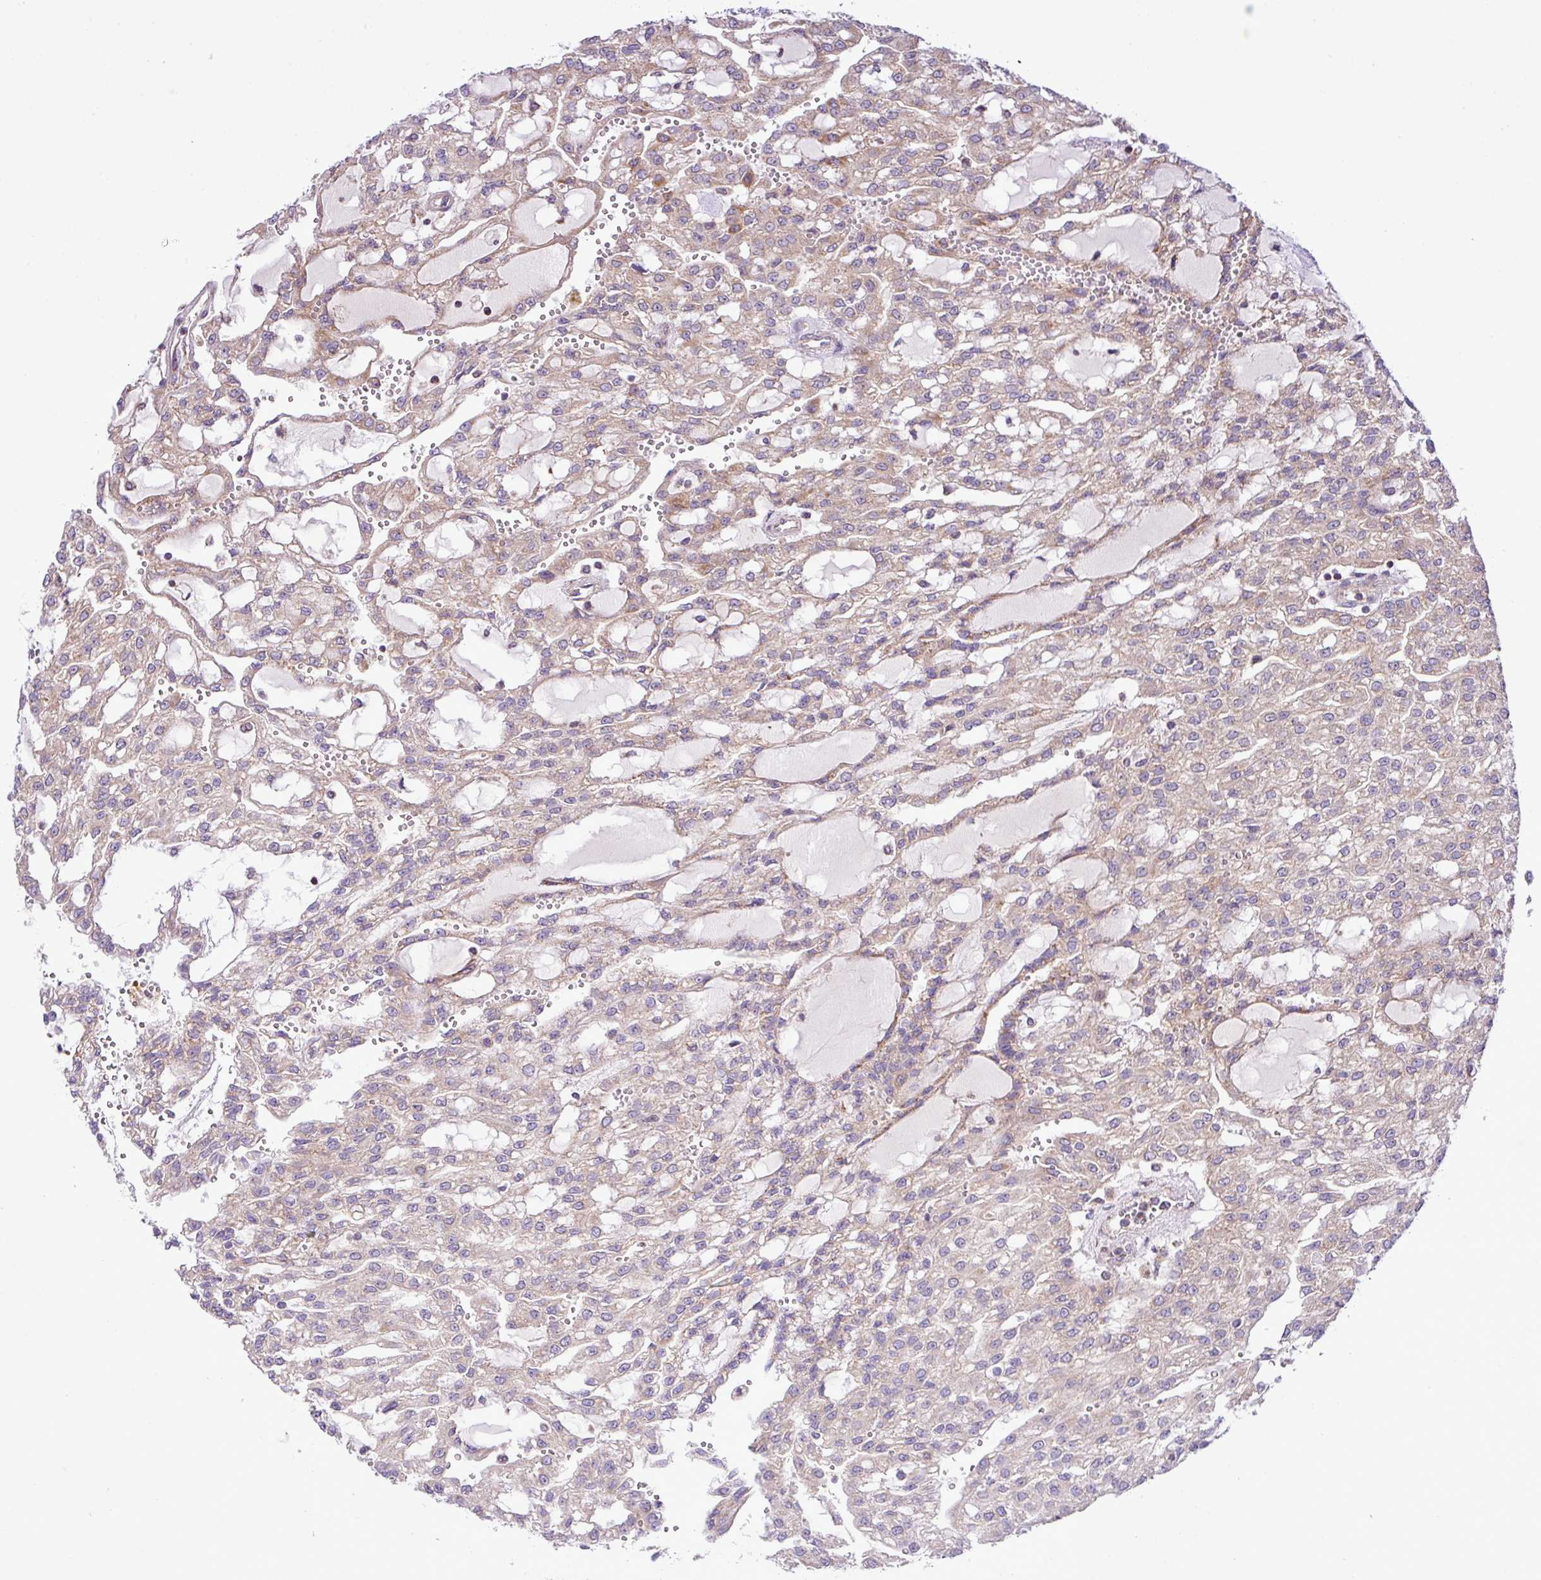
{"staining": {"intensity": "weak", "quantity": "<25%", "location": "cytoplasmic/membranous"}, "tissue": "renal cancer", "cell_type": "Tumor cells", "image_type": "cancer", "snomed": [{"axis": "morphology", "description": "Adenocarcinoma, NOS"}, {"axis": "topography", "description": "Kidney"}], "caption": "Image shows no significant protein positivity in tumor cells of adenocarcinoma (renal).", "gene": "B3GNT9", "patient": {"sex": "male", "age": 63}}